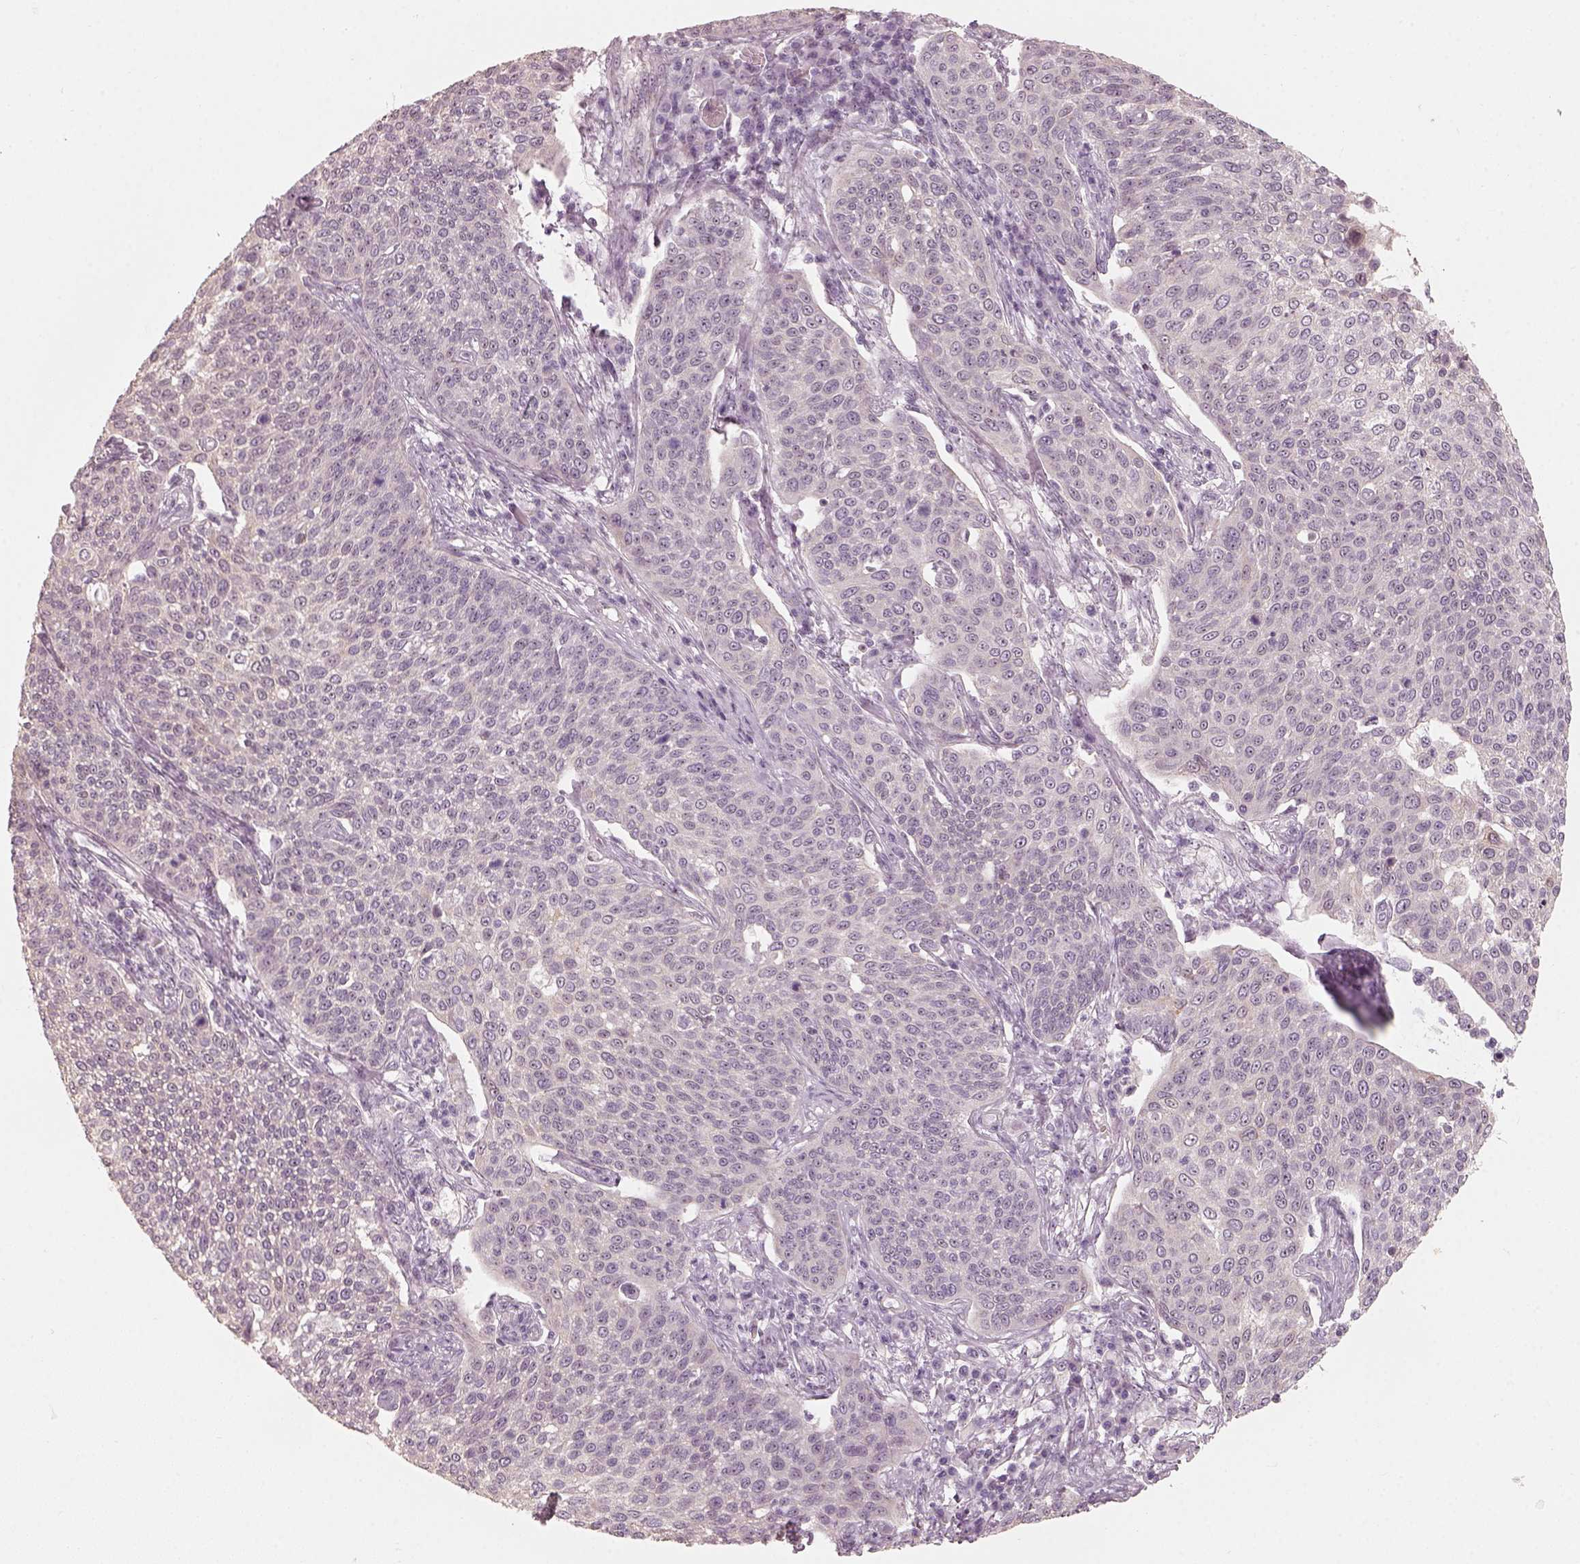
{"staining": {"intensity": "weak", "quantity": "<25%", "location": "cytoplasmic/membranous"}, "tissue": "cervical cancer", "cell_type": "Tumor cells", "image_type": "cancer", "snomed": [{"axis": "morphology", "description": "Squamous cell carcinoma, NOS"}, {"axis": "topography", "description": "Cervix"}], "caption": "Tumor cells are negative for brown protein staining in cervical cancer (squamous cell carcinoma).", "gene": "CDS1", "patient": {"sex": "female", "age": 34}}